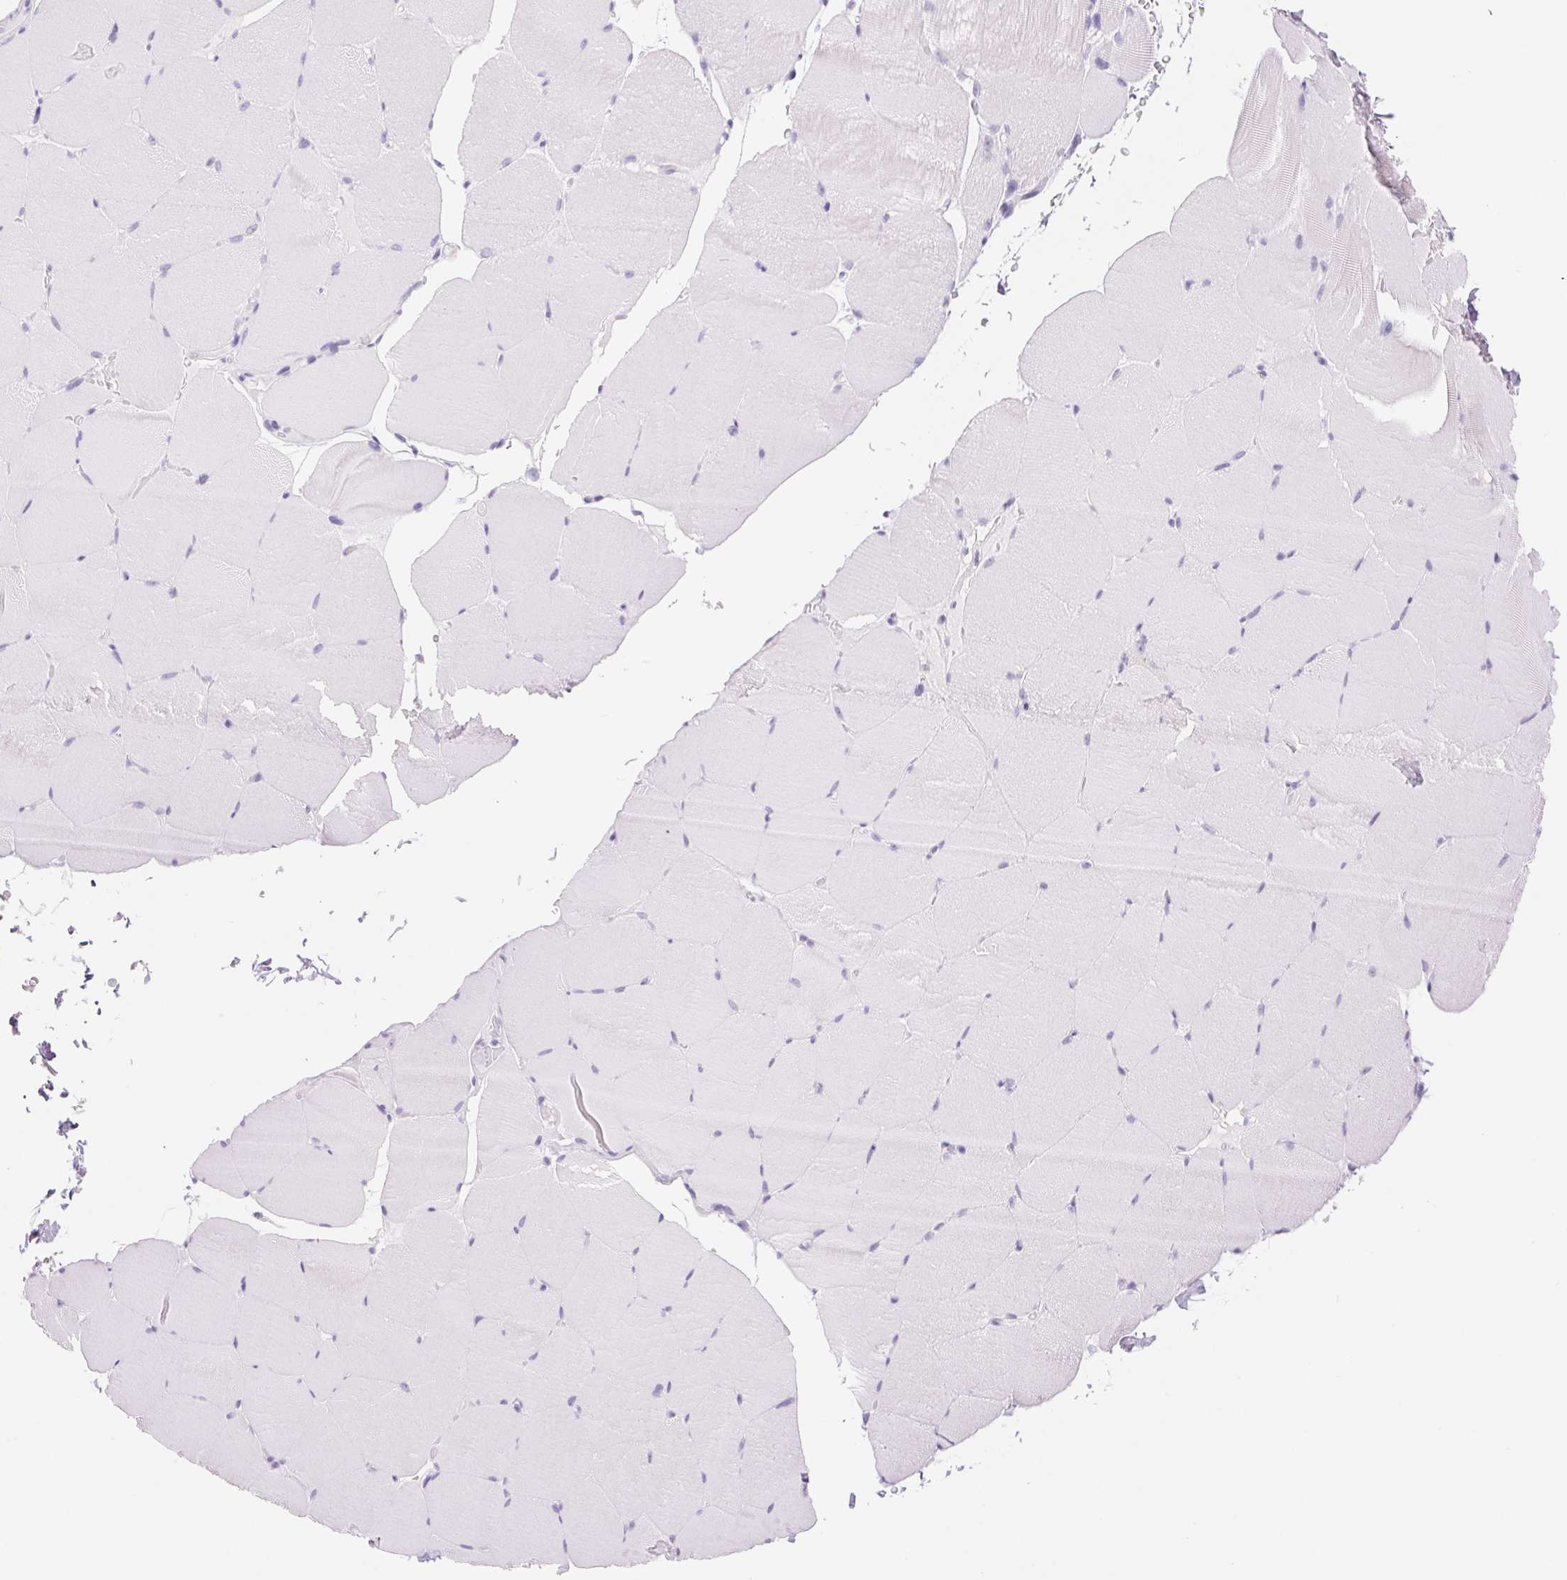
{"staining": {"intensity": "negative", "quantity": "none", "location": "none"}, "tissue": "skeletal muscle", "cell_type": "Myocytes", "image_type": "normal", "snomed": [{"axis": "morphology", "description": "Normal tissue, NOS"}, {"axis": "topography", "description": "Skeletal muscle"}], "caption": "This is an immunohistochemistry micrograph of unremarkable human skeletal muscle. There is no staining in myocytes.", "gene": "ASGR2", "patient": {"sex": "female", "age": 37}}